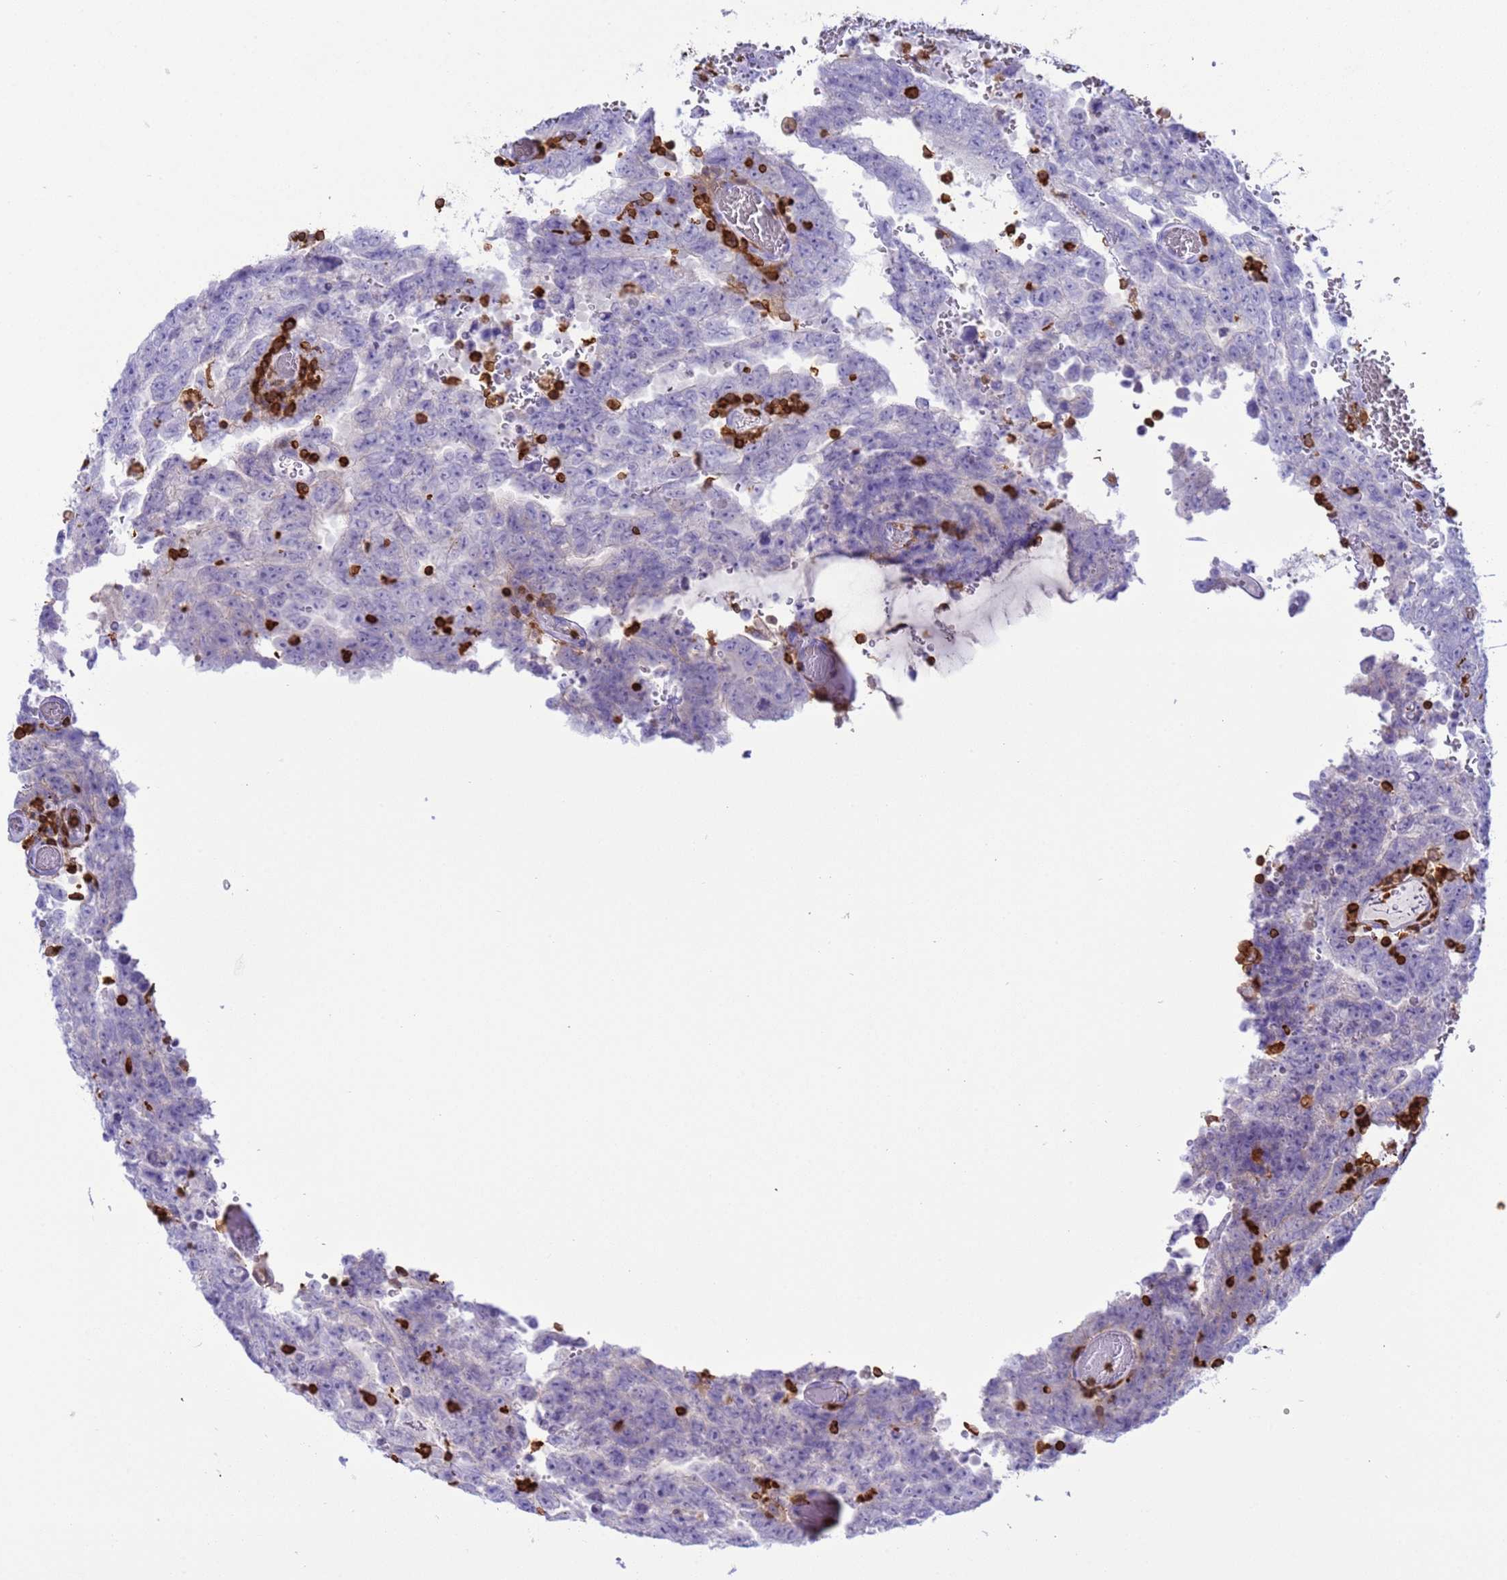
{"staining": {"intensity": "negative", "quantity": "none", "location": "none"}, "tissue": "testis cancer", "cell_type": "Tumor cells", "image_type": "cancer", "snomed": [{"axis": "morphology", "description": "Carcinoma, Embryonal, NOS"}, {"axis": "topography", "description": "Testis"}], "caption": "Immunohistochemistry image of testis cancer stained for a protein (brown), which demonstrates no staining in tumor cells.", "gene": "IRF5", "patient": {"sex": "male", "age": 26}}